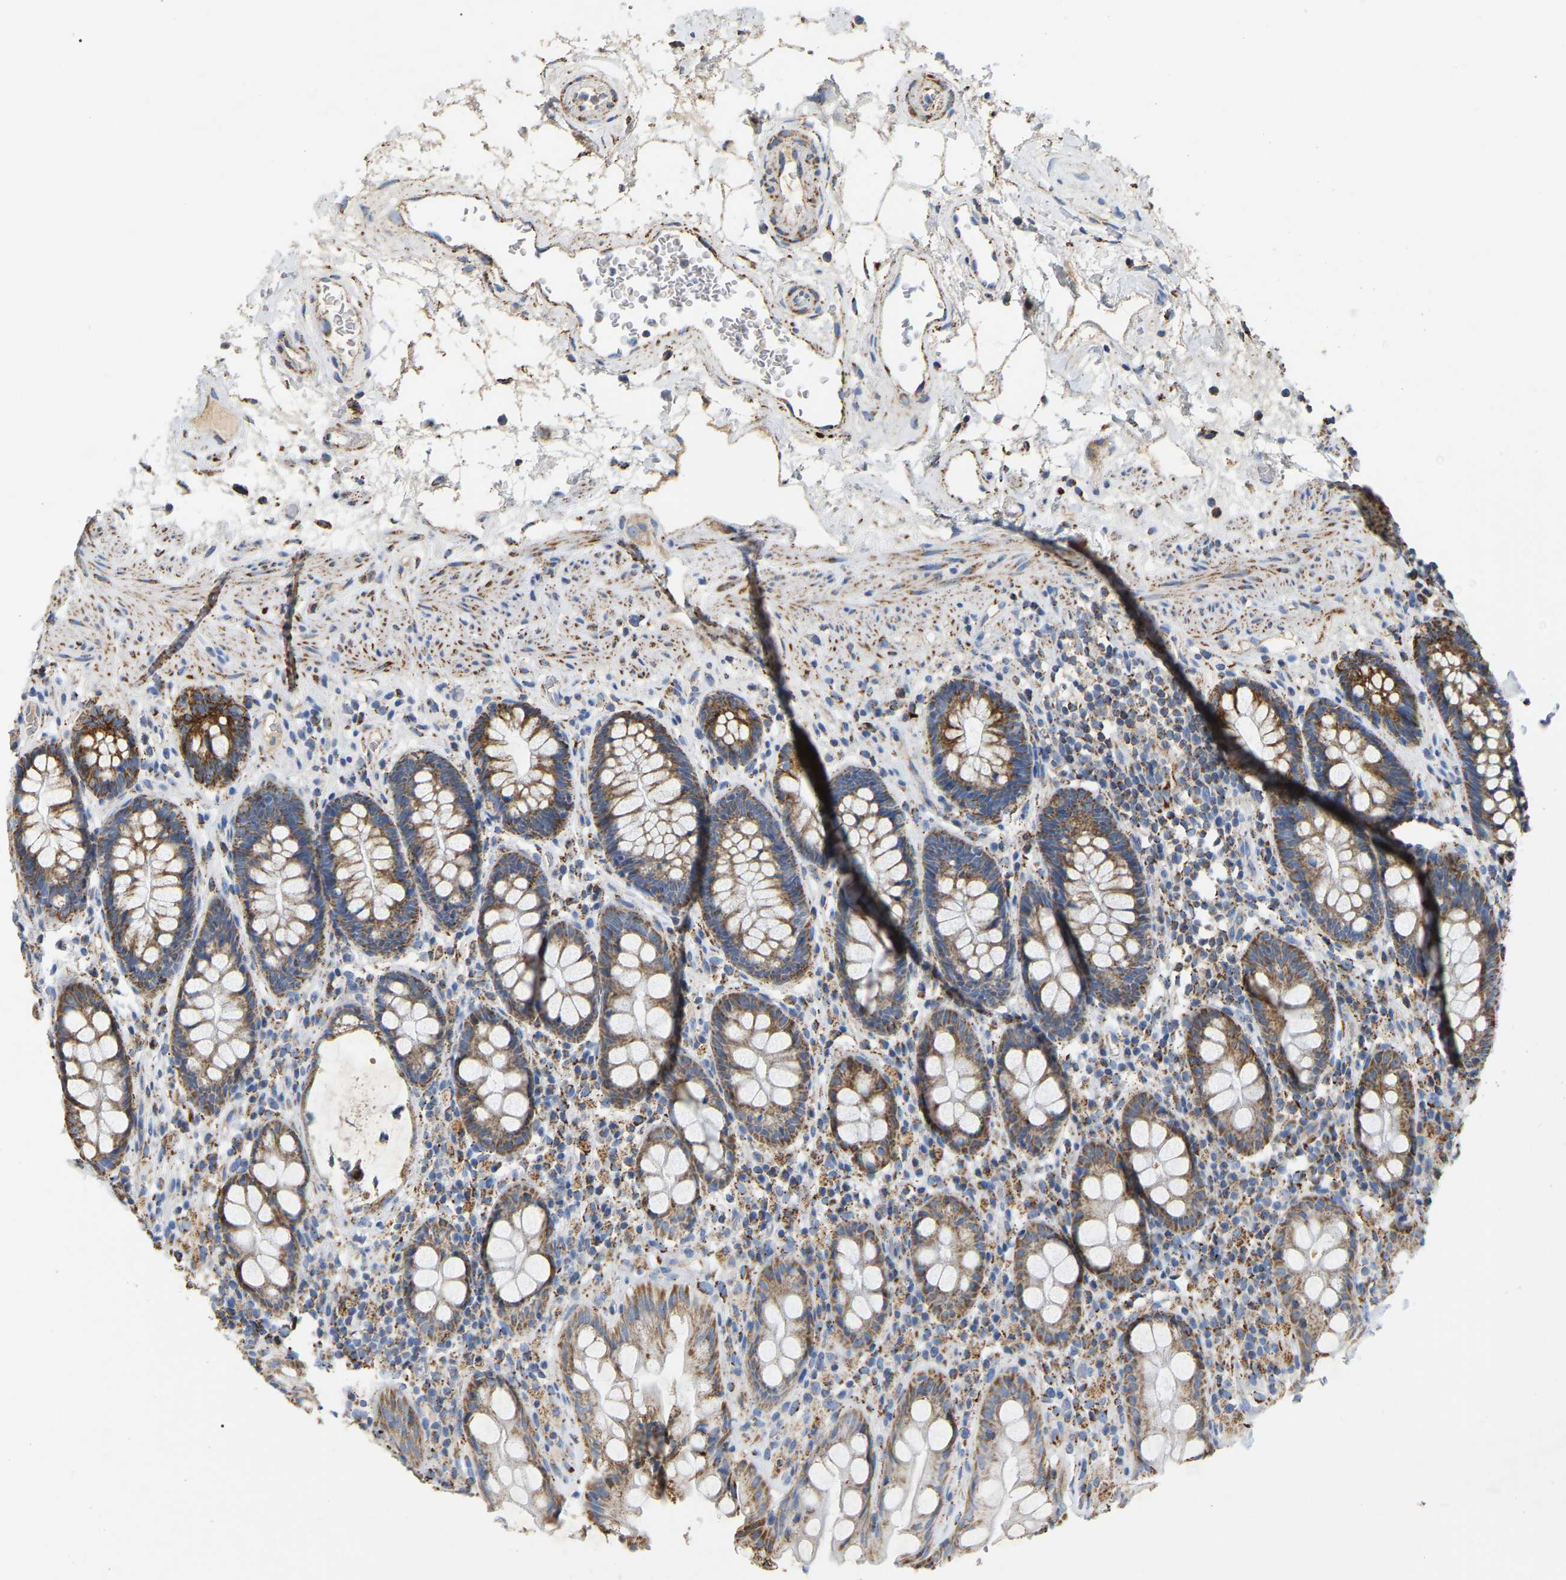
{"staining": {"intensity": "moderate", "quantity": ">75%", "location": "cytoplasmic/membranous"}, "tissue": "rectum", "cell_type": "Glandular cells", "image_type": "normal", "snomed": [{"axis": "morphology", "description": "Normal tissue, NOS"}, {"axis": "topography", "description": "Rectum"}], "caption": "This is an image of immunohistochemistry staining of normal rectum, which shows moderate staining in the cytoplasmic/membranous of glandular cells.", "gene": "HIBADH", "patient": {"sex": "male", "age": 64}}